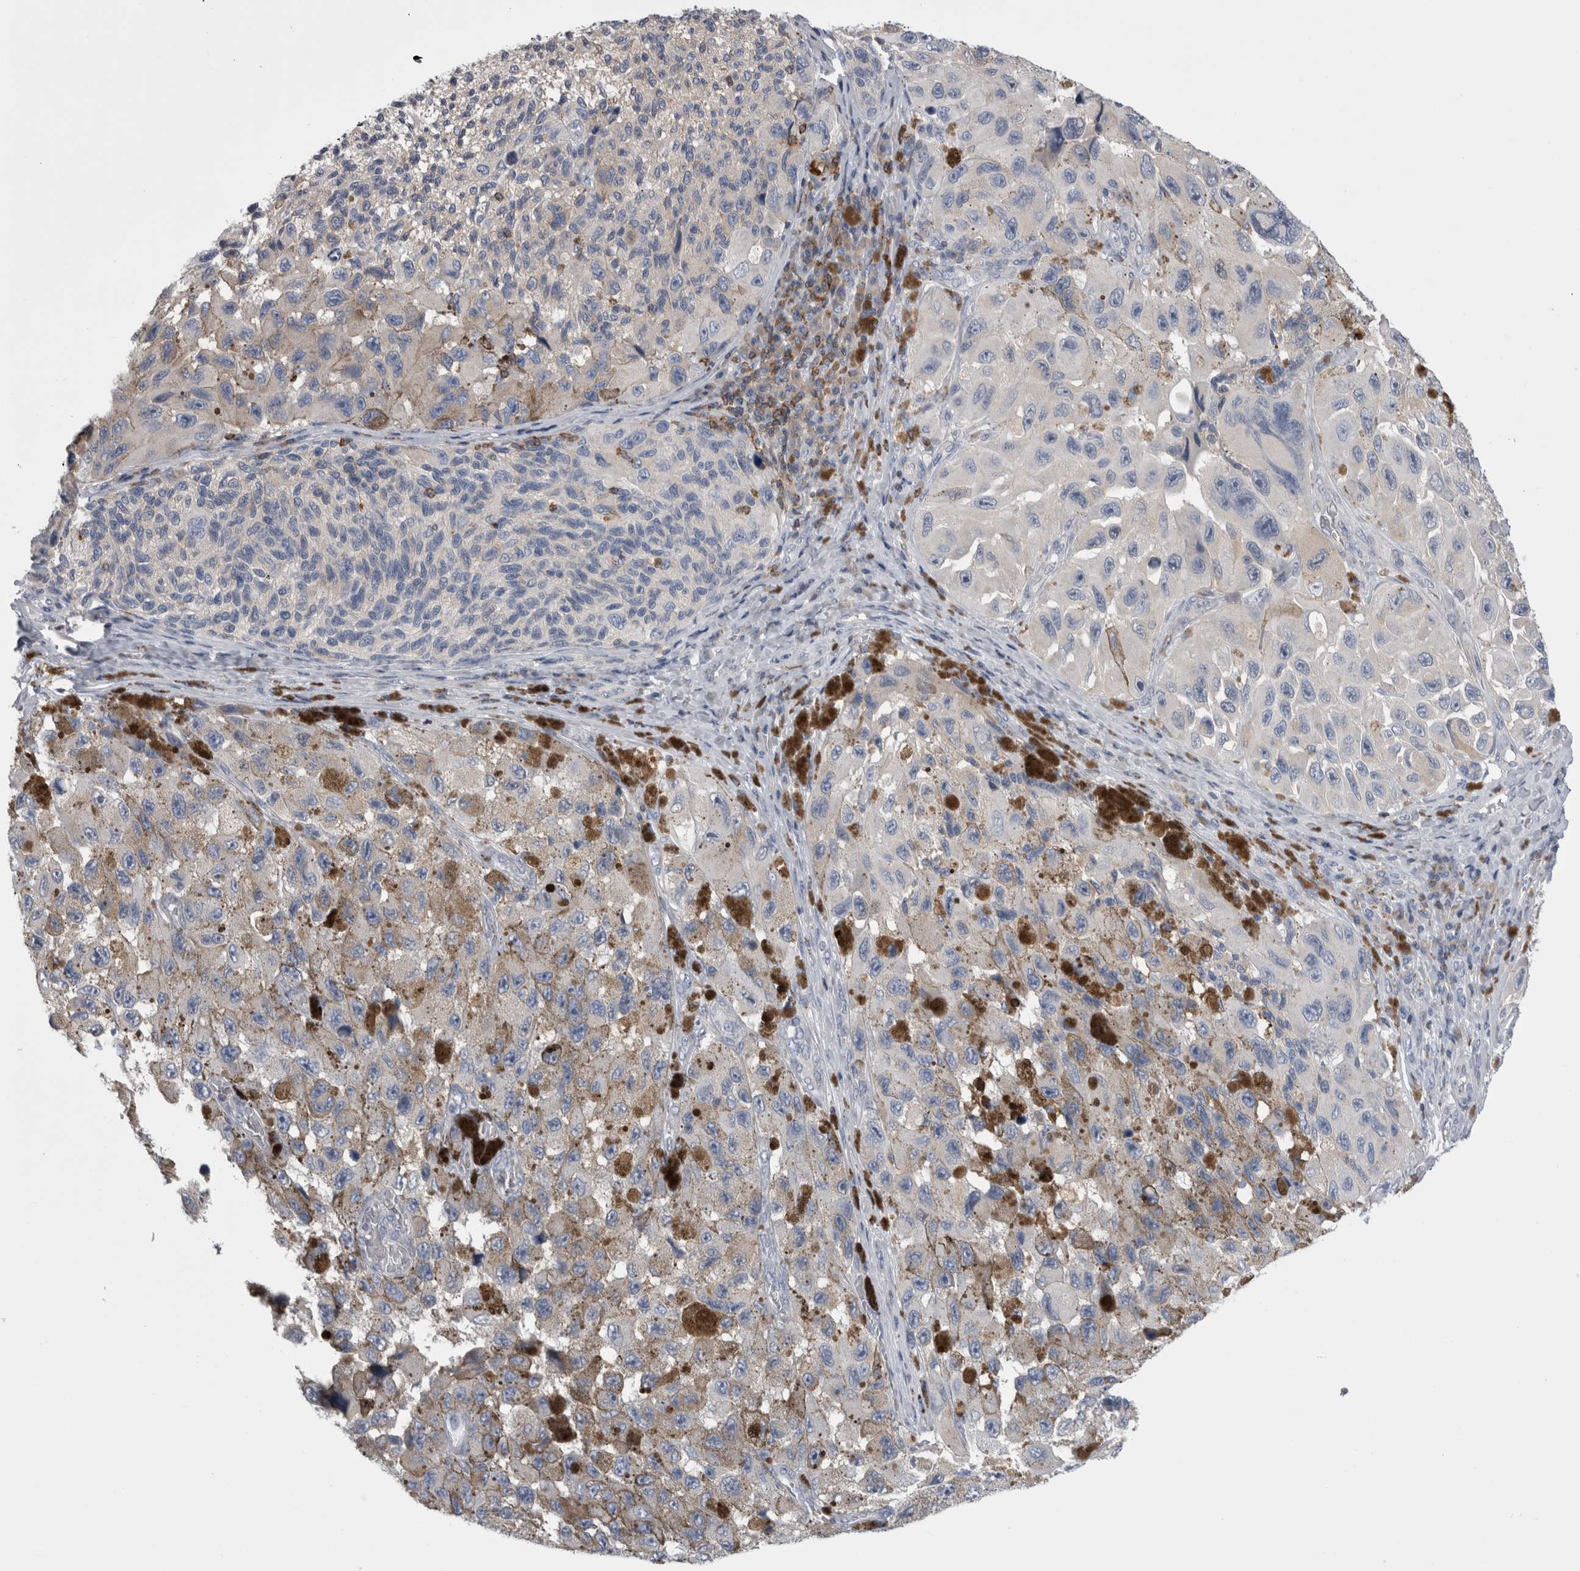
{"staining": {"intensity": "weak", "quantity": "25%-75%", "location": "cytoplasmic/membranous"}, "tissue": "melanoma", "cell_type": "Tumor cells", "image_type": "cancer", "snomed": [{"axis": "morphology", "description": "Malignant melanoma, NOS"}, {"axis": "topography", "description": "Skin"}], "caption": "Tumor cells demonstrate low levels of weak cytoplasmic/membranous positivity in approximately 25%-75% of cells in human malignant melanoma.", "gene": "DCTN6", "patient": {"sex": "female", "age": 73}}